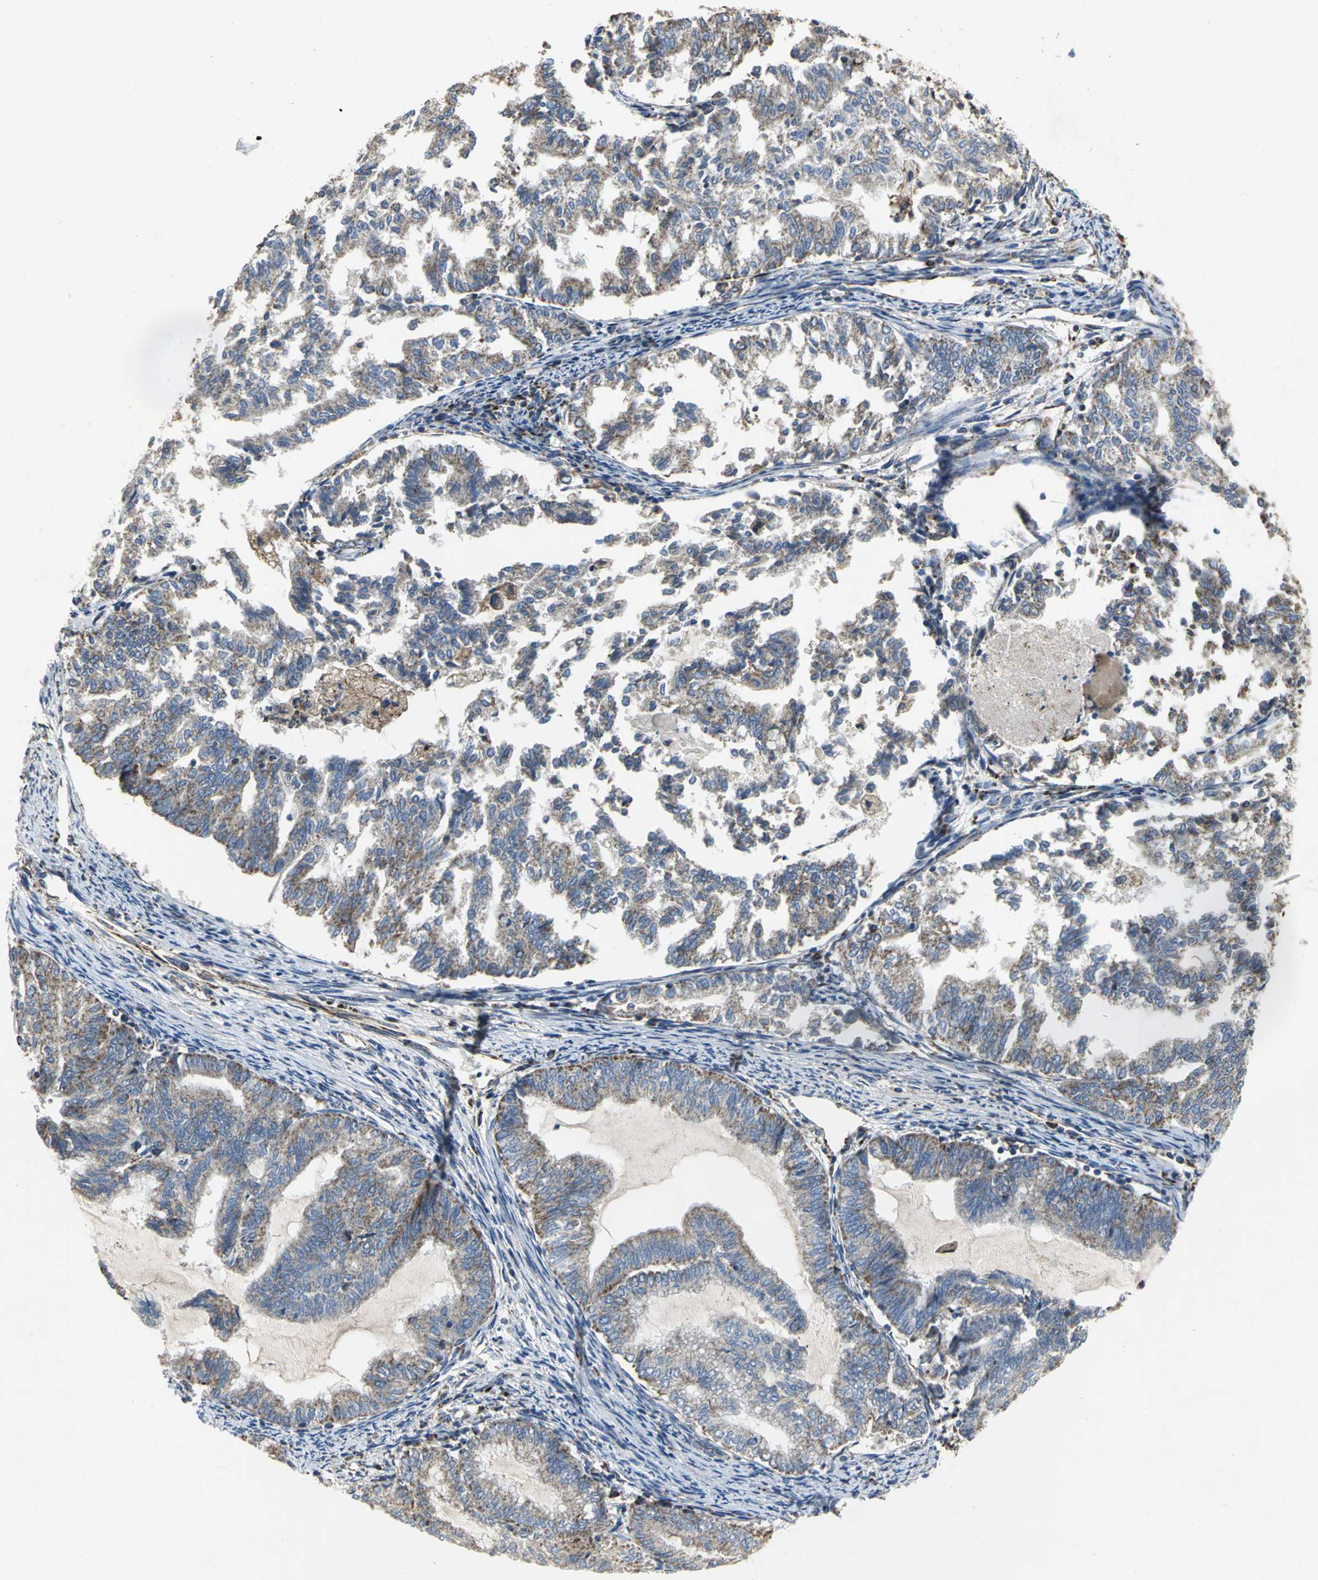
{"staining": {"intensity": "moderate", "quantity": "25%-75%", "location": "cytoplasmic/membranous"}, "tissue": "endometrial cancer", "cell_type": "Tumor cells", "image_type": "cancer", "snomed": [{"axis": "morphology", "description": "Adenocarcinoma, NOS"}, {"axis": "topography", "description": "Endometrium"}], "caption": "Tumor cells show medium levels of moderate cytoplasmic/membranous staining in about 25%-75% of cells in human adenocarcinoma (endometrial). The staining was performed using DAB (3,3'-diaminobenzidine), with brown indicating positive protein expression. Nuclei are stained blue with hematoxylin.", "gene": "NDUFB5", "patient": {"sex": "female", "age": 79}}